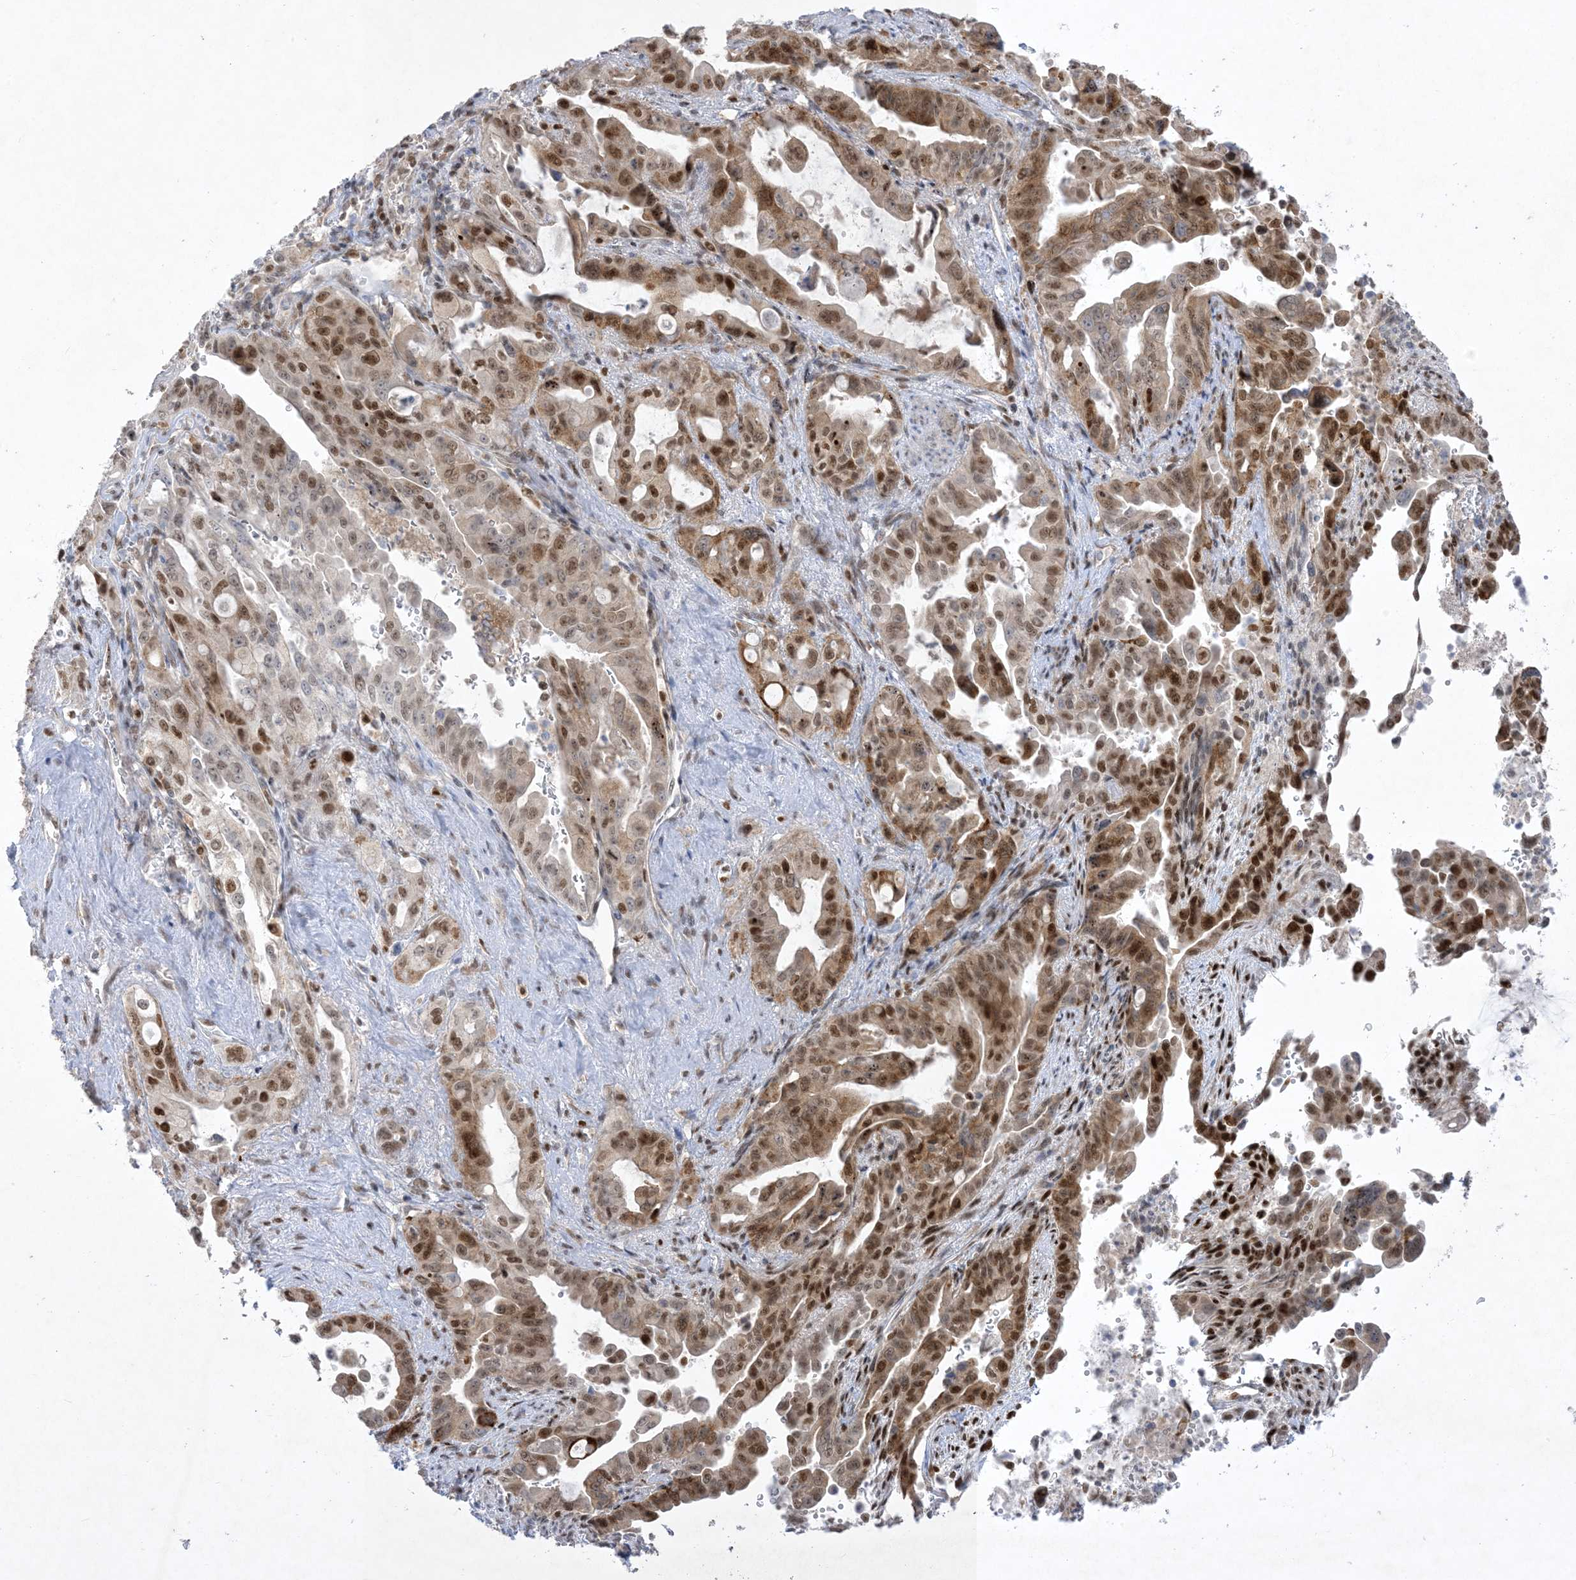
{"staining": {"intensity": "strong", "quantity": "25%-75%", "location": "nuclear"}, "tissue": "pancreatic cancer", "cell_type": "Tumor cells", "image_type": "cancer", "snomed": [{"axis": "morphology", "description": "Adenocarcinoma, NOS"}, {"axis": "topography", "description": "Pancreas"}], "caption": "Strong nuclear protein positivity is seen in about 25%-75% of tumor cells in pancreatic cancer (adenocarcinoma).", "gene": "BHLHE40", "patient": {"sex": "male", "age": 70}}